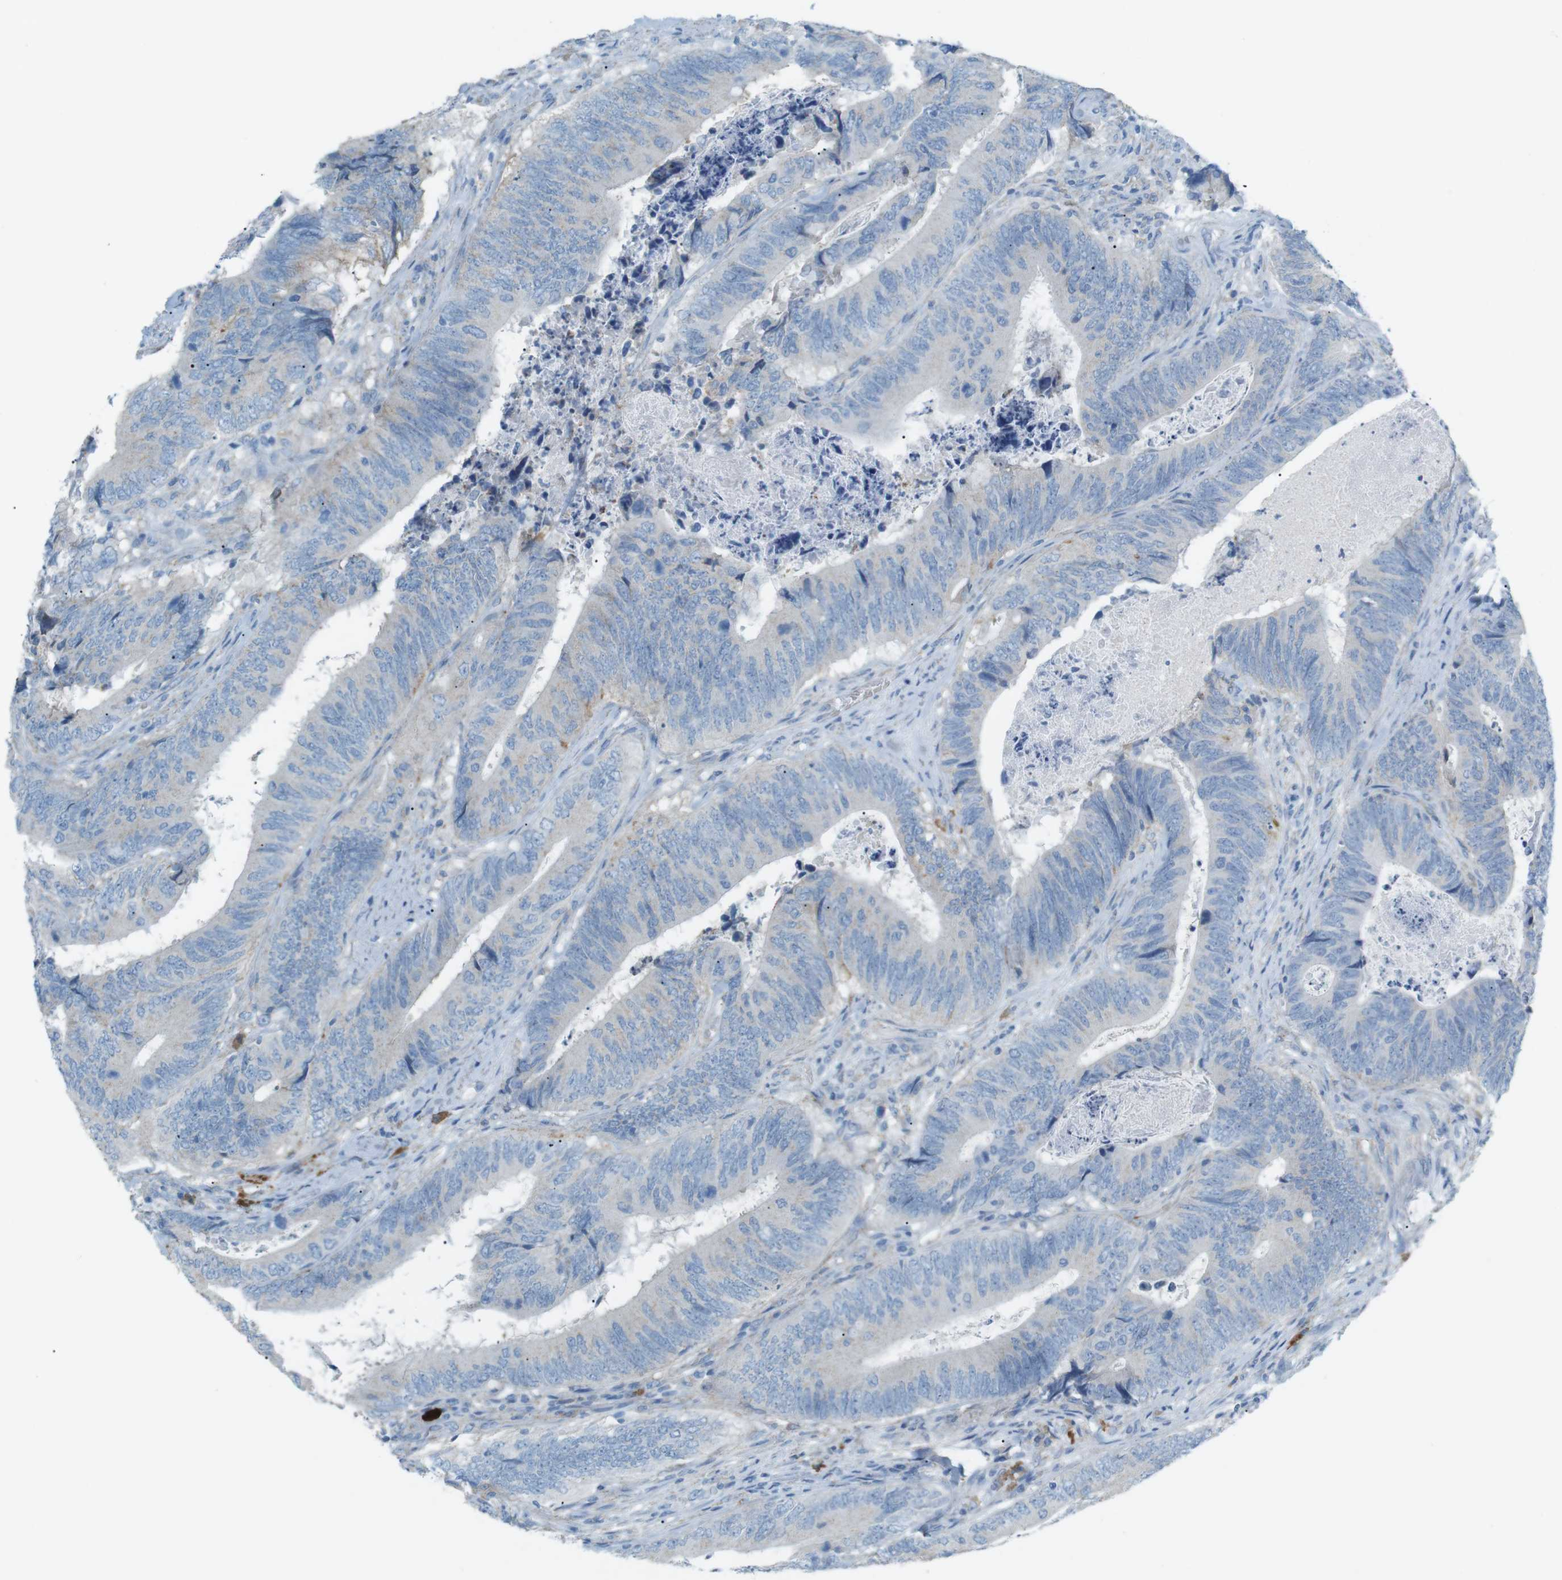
{"staining": {"intensity": "negative", "quantity": "none", "location": "none"}, "tissue": "colorectal cancer", "cell_type": "Tumor cells", "image_type": "cancer", "snomed": [{"axis": "morphology", "description": "Normal tissue, NOS"}, {"axis": "morphology", "description": "Adenocarcinoma, NOS"}, {"axis": "topography", "description": "Colon"}], "caption": "Tumor cells show no significant protein positivity in adenocarcinoma (colorectal).", "gene": "VAMP1", "patient": {"sex": "male", "age": 56}}